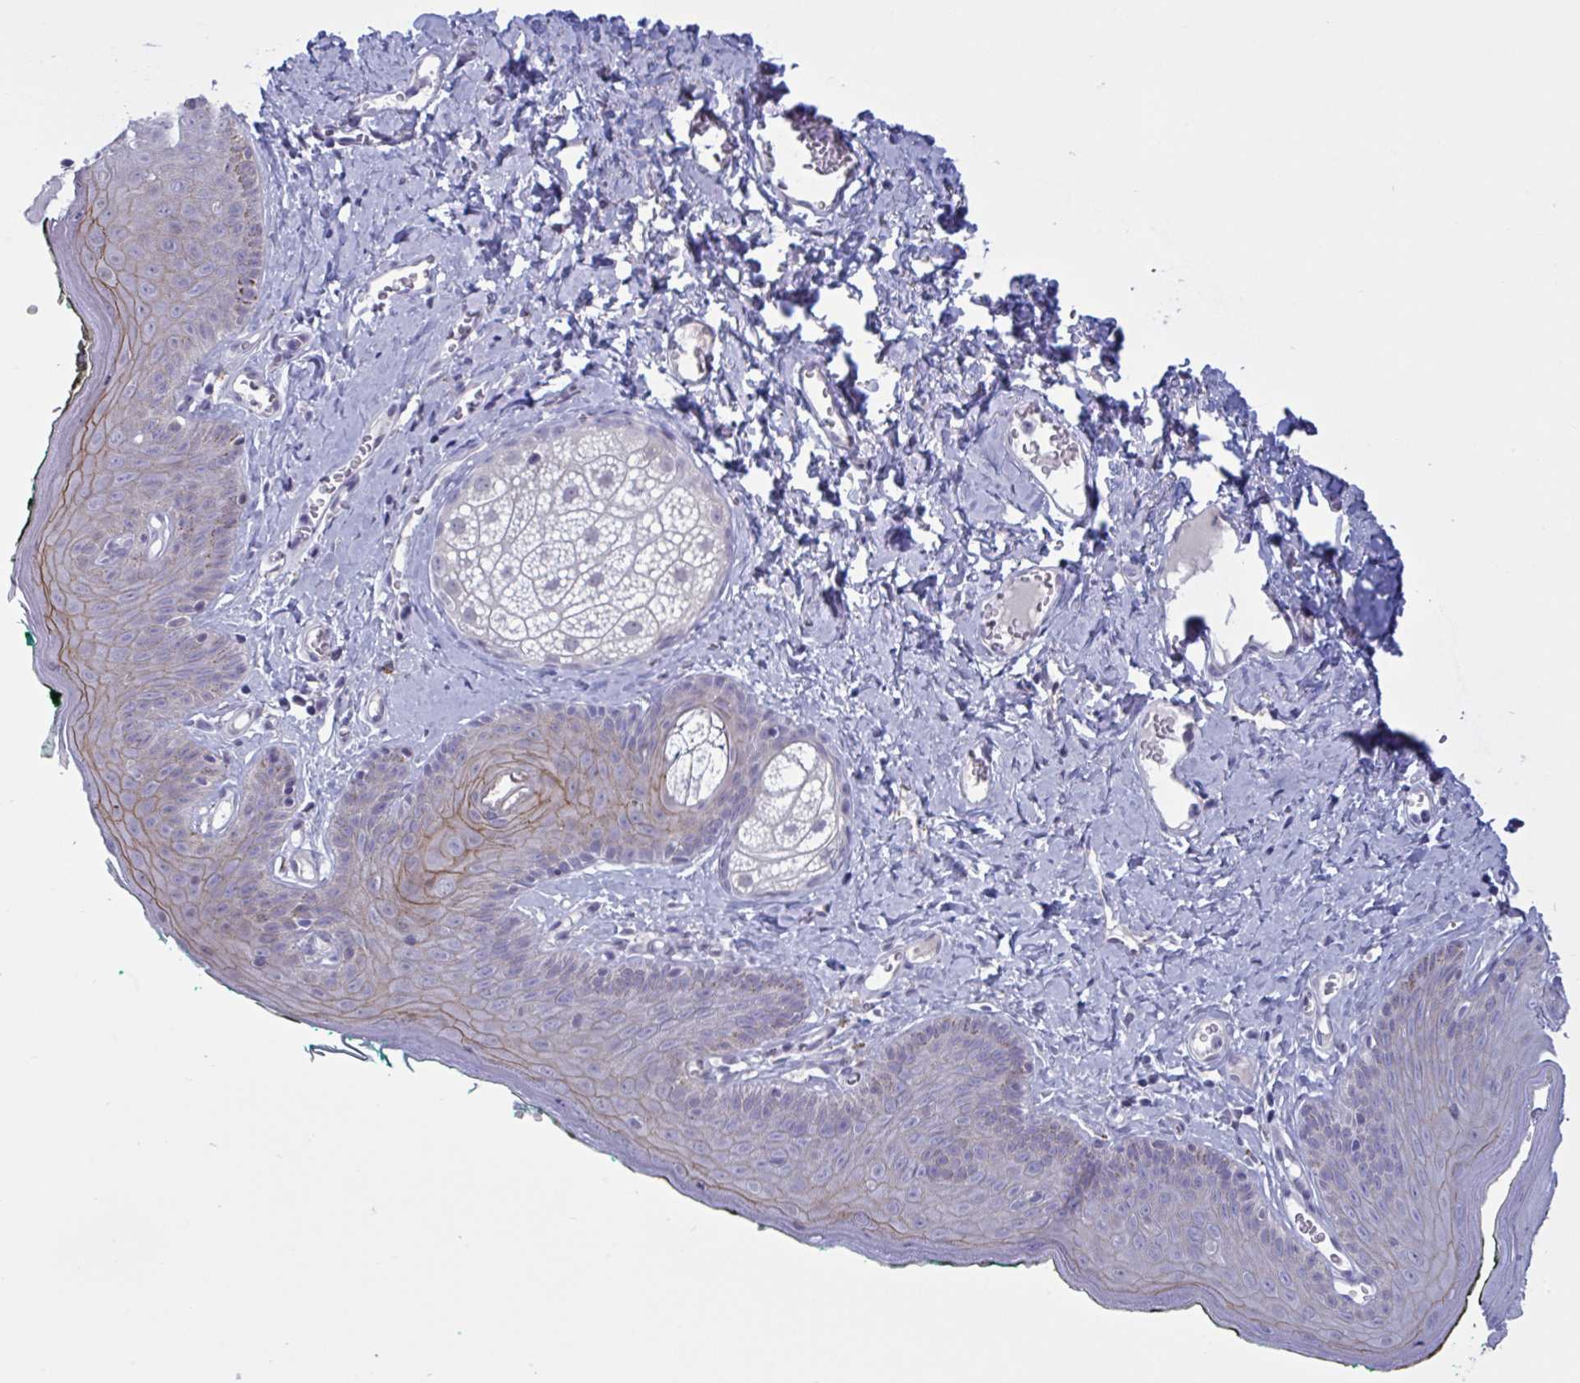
{"staining": {"intensity": "moderate", "quantity": "<25%", "location": "cytoplasmic/membranous"}, "tissue": "skin", "cell_type": "Epidermal cells", "image_type": "normal", "snomed": [{"axis": "morphology", "description": "Normal tissue, NOS"}, {"axis": "topography", "description": "Vulva"}, {"axis": "topography", "description": "Peripheral nerve tissue"}], "caption": "Protein expression by immunohistochemistry (IHC) displays moderate cytoplasmic/membranous expression in approximately <25% of epidermal cells in normal skin.", "gene": "TCEAL8", "patient": {"sex": "female", "age": 66}}